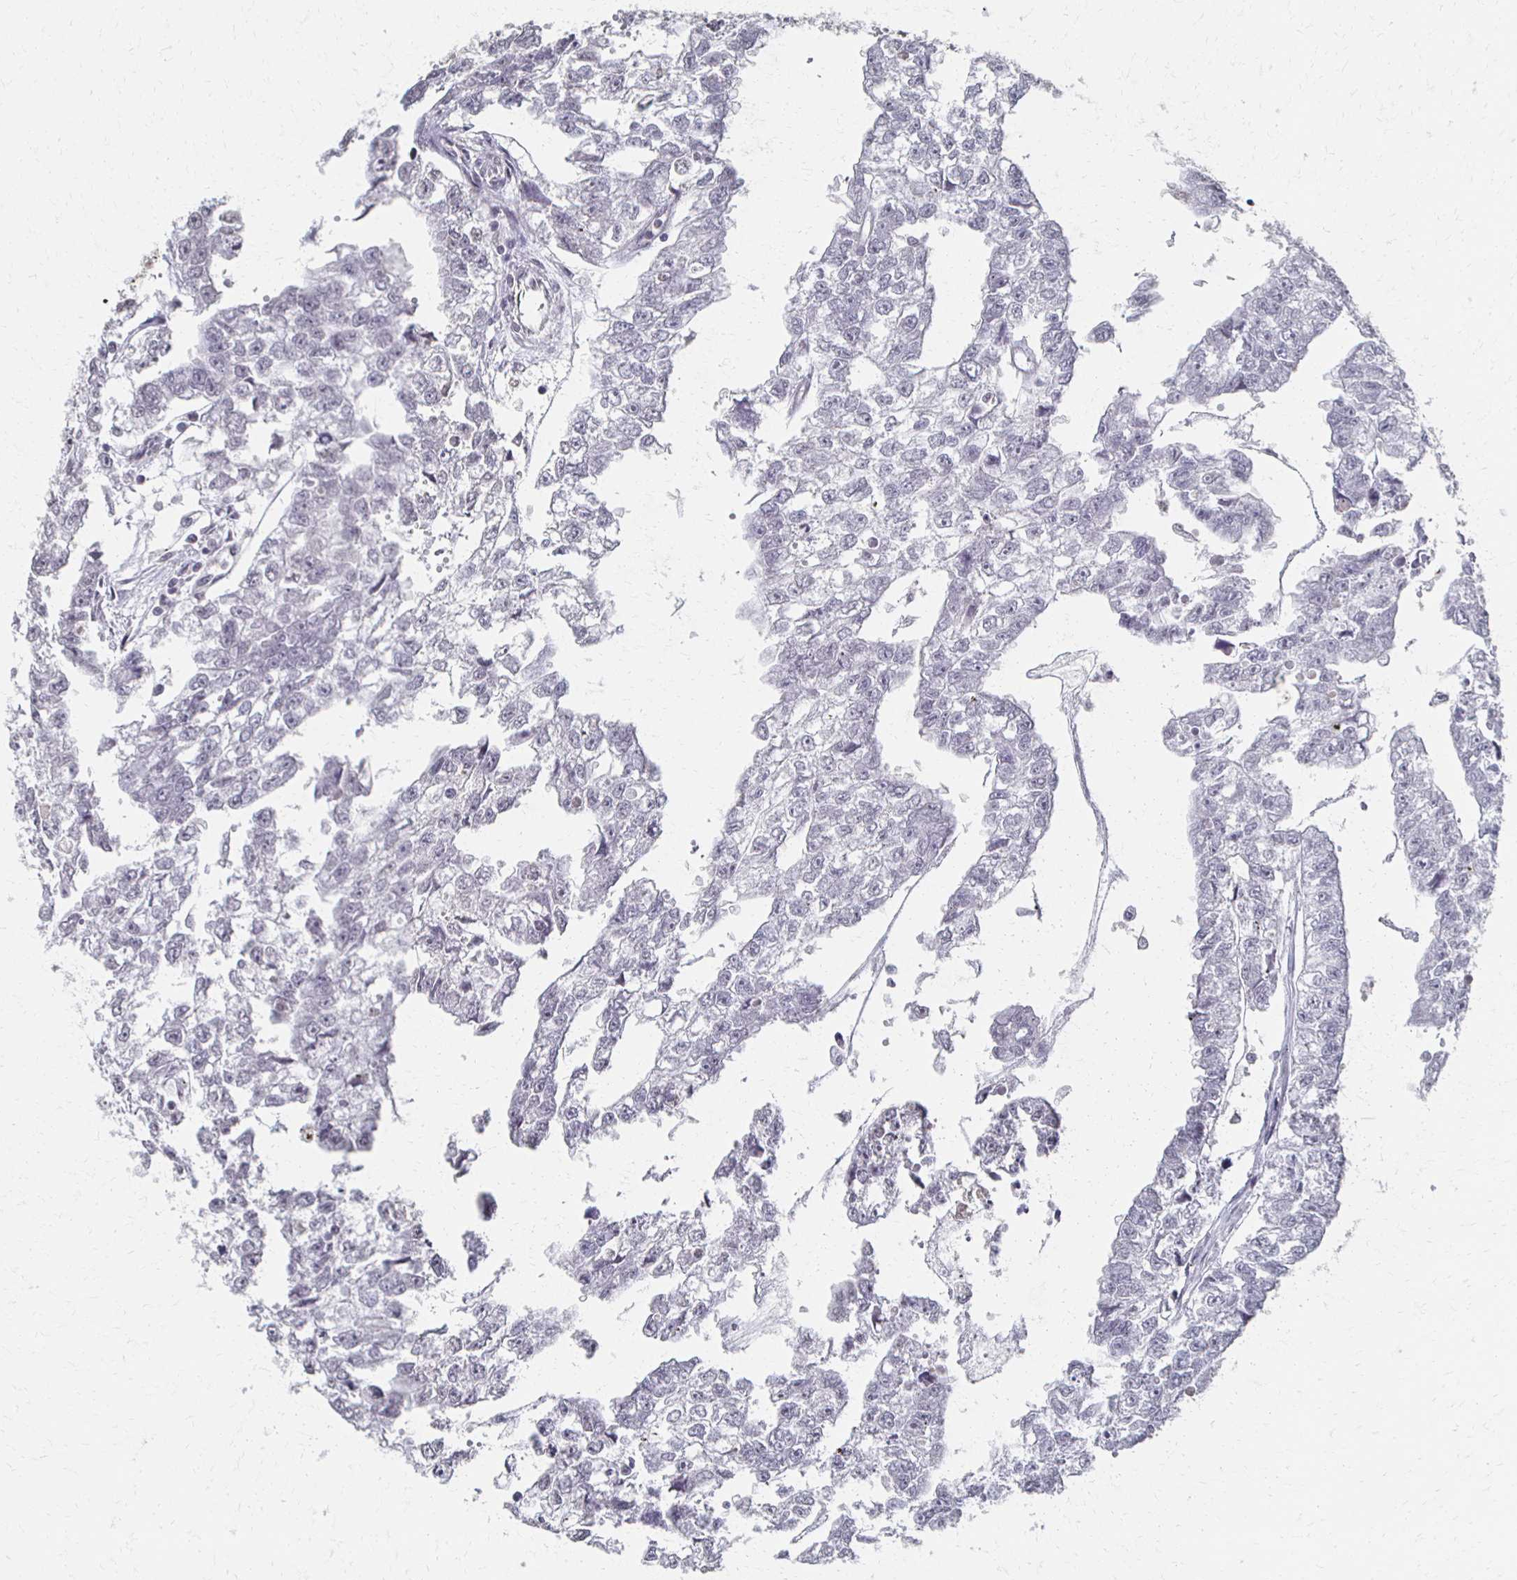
{"staining": {"intensity": "negative", "quantity": "none", "location": "none"}, "tissue": "testis cancer", "cell_type": "Tumor cells", "image_type": "cancer", "snomed": [{"axis": "morphology", "description": "Carcinoma, Embryonal, NOS"}, {"axis": "morphology", "description": "Teratoma, malignant, NOS"}, {"axis": "topography", "description": "Testis"}], "caption": "Human testis embryonal carcinoma stained for a protein using IHC displays no staining in tumor cells.", "gene": "DAB1", "patient": {"sex": "male", "age": 44}}